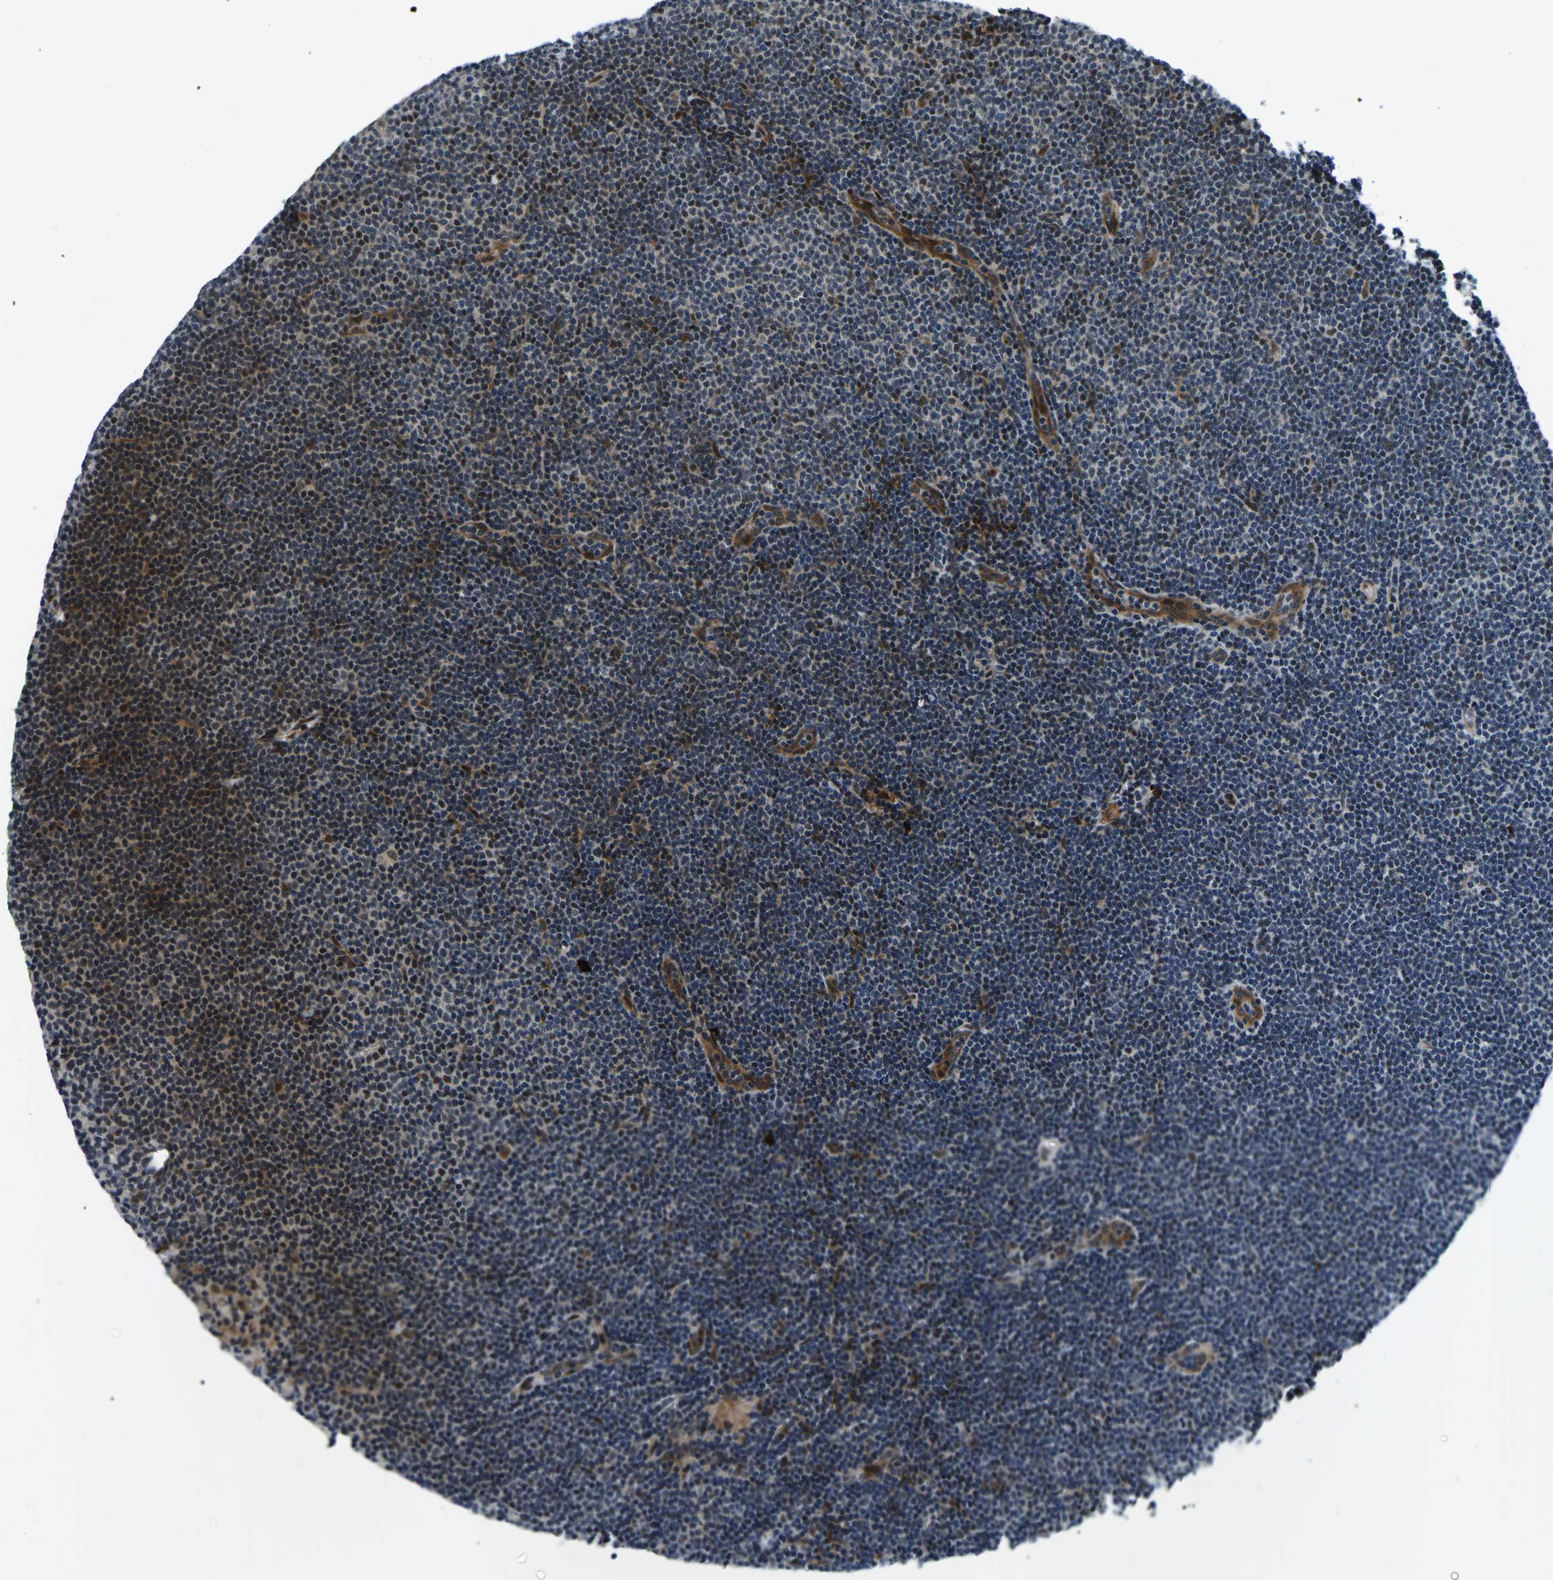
{"staining": {"intensity": "moderate", "quantity": "<25%", "location": "nuclear"}, "tissue": "lymphoma", "cell_type": "Tumor cells", "image_type": "cancer", "snomed": [{"axis": "morphology", "description": "Malignant lymphoma, non-Hodgkin's type, Low grade"}, {"axis": "topography", "description": "Lymph node"}], "caption": "IHC of human malignant lymphoma, non-Hodgkin's type (low-grade) shows low levels of moderate nuclear positivity in approximately <25% of tumor cells. (DAB (3,3'-diaminobenzidine) IHC, brown staining for protein, blue staining for nuclei).", "gene": "ING2", "patient": {"sex": "female", "age": 53}}